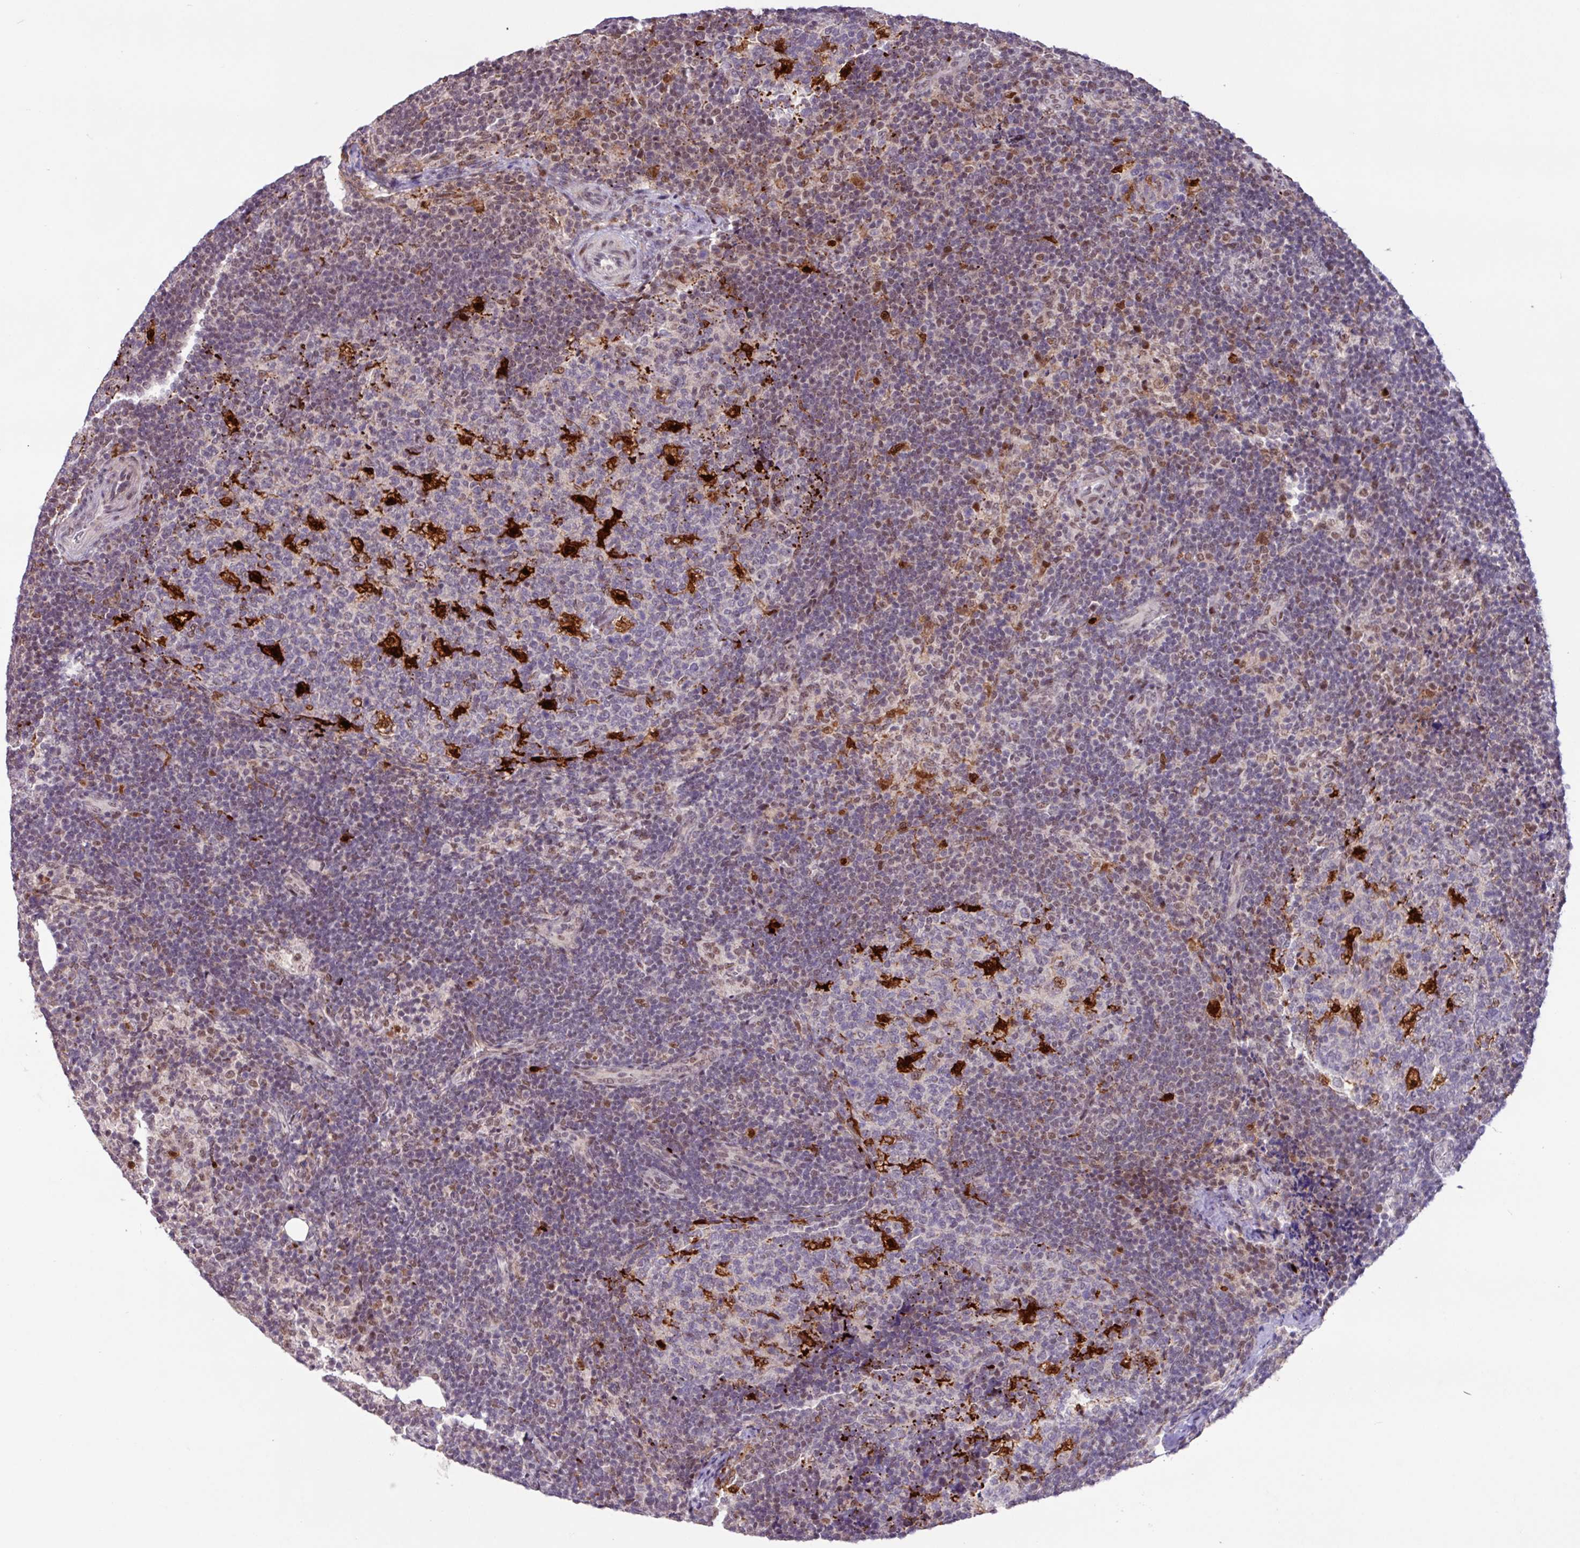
{"staining": {"intensity": "negative", "quantity": "none", "location": "none"}, "tissue": "lymph node", "cell_type": "Germinal center cells", "image_type": "normal", "snomed": [{"axis": "morphology", "description": "Normal tissue, NOS"}, {"axis": "topography", "description": "Lymph node"}], "caption": "DAB immunohistochemical staining of benign human lymph node shows no significant expression in germinal center cells.", "gene": "BRD3", "patient": {"sex": "female", "age": 31}}